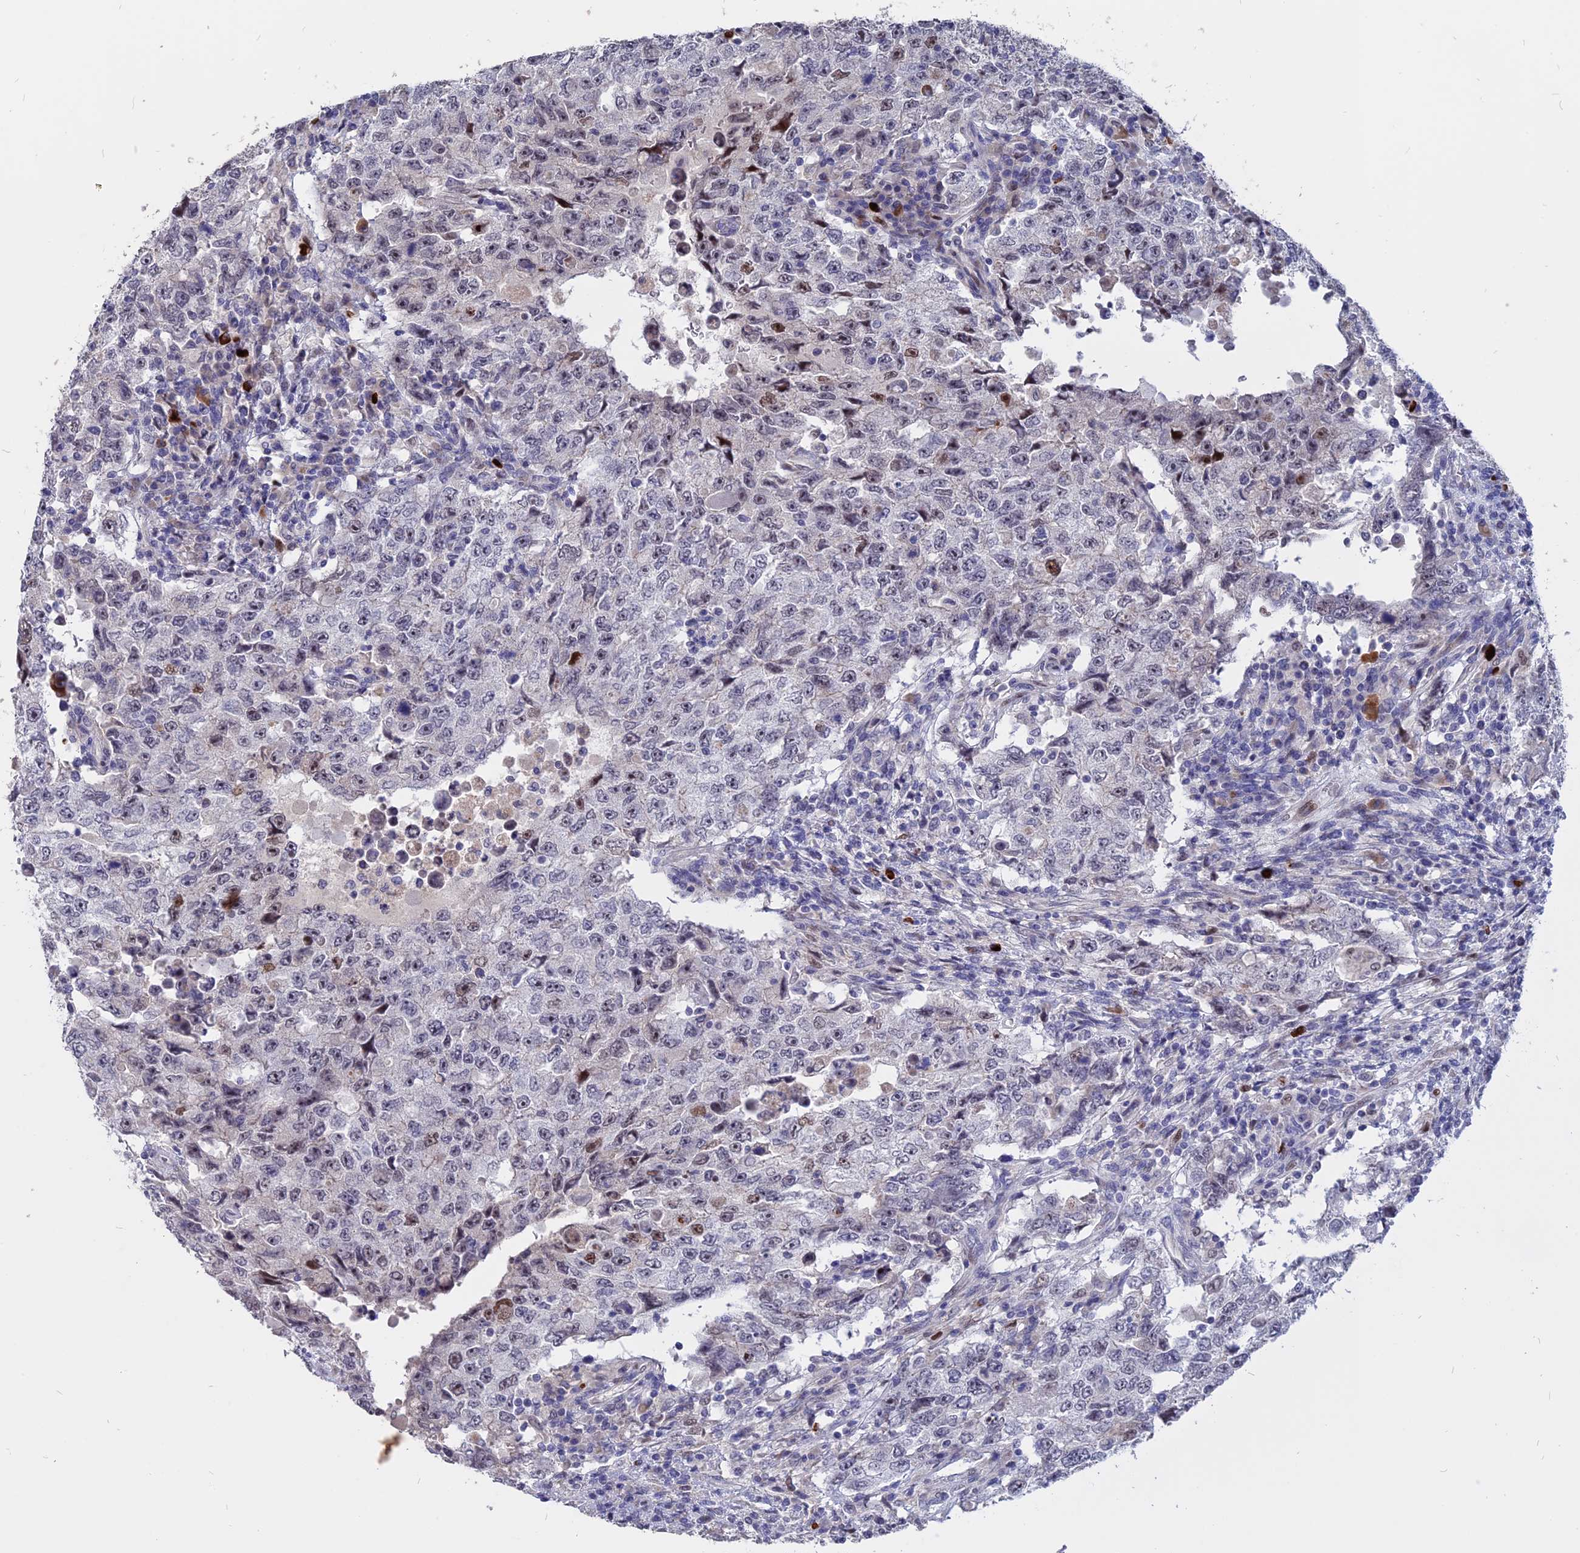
{"staining": {"intensity": "moderate", "quantity": "<25%", "location": "nuclear"}, "tissue": "testis cancer", "cell_type": "Tumor cells", "image_type": "cancer", "snomed": [{"axis": "morphology", "description": "Carcinoma, Embryonal, NOS"}, {"axis": "topography", "description": "Testis"}], "caption": "This is a micrograph of immunohistochemistry staining of testis cancer, which shows moderate expression in the nuclear of tumor cells.", "gene": "TMEM263", "patient": {"sex": "male", "age": 26}}